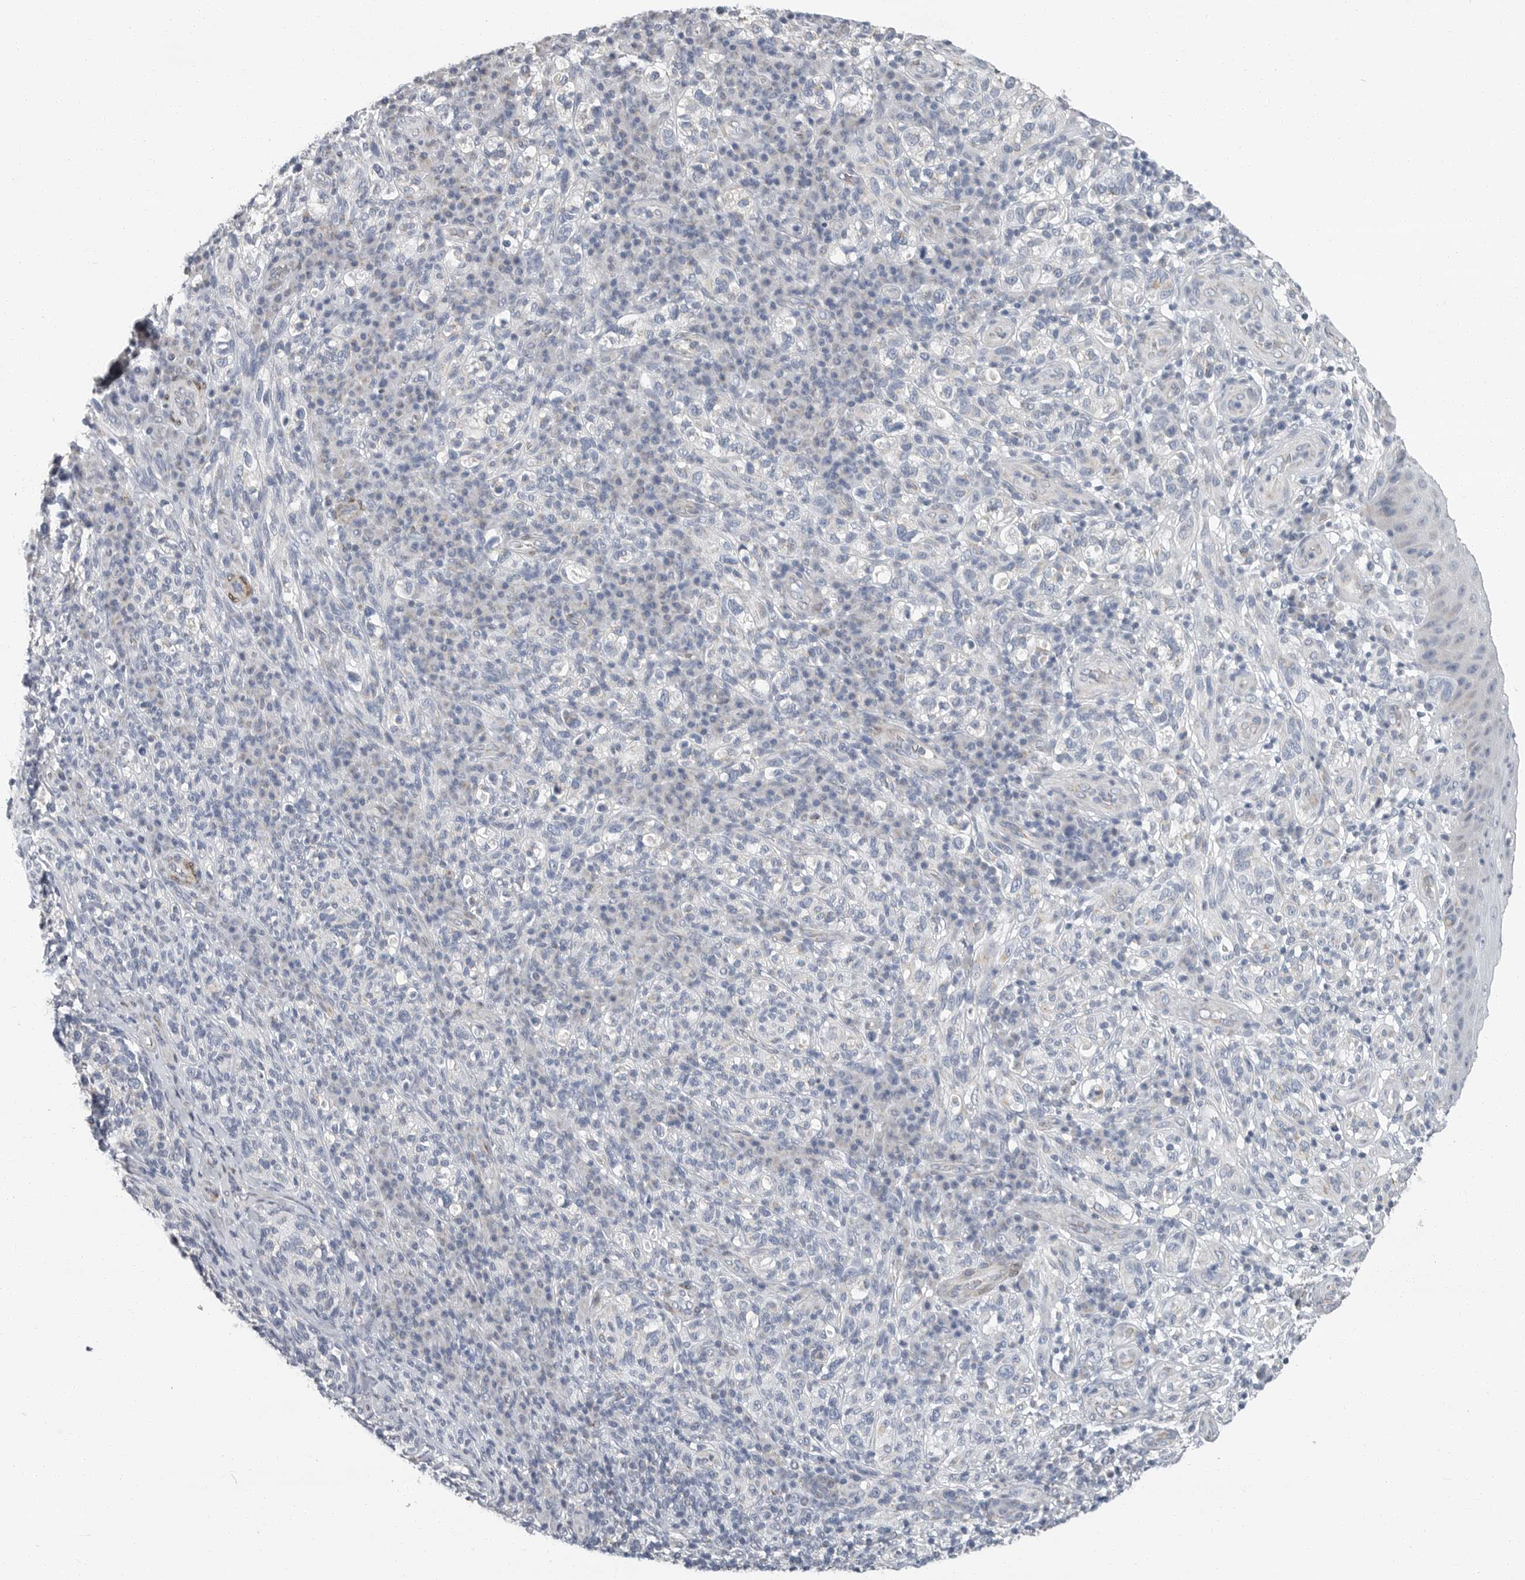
{"staining": {"intensity": "negative", "quantity": "none", "location": "none"}, "tissue": "melanoma", "cell_type": "Tumor cells", "image_type": "cancer", "snomed": [{"axis": "morphology", "description": "Malignant melanoma, NOS"}, {"axis": "topography", "description": "Skin"}], "caption": "This micrograph is of malignant melanoma stained with immunohistochemistry (IHC) to label a protein in brown with the nuclei are counter-stained blue. There is no staining in tumor cells. The staining was performed using DAB (3,3'-diaminobenzidine) to visualize the protein expression in brown, while the nuclei were stained in blue with hematoxylin (Magnification: 20x).", "gene": "PLN", "patient": {"sex": "female", "age": 73}}